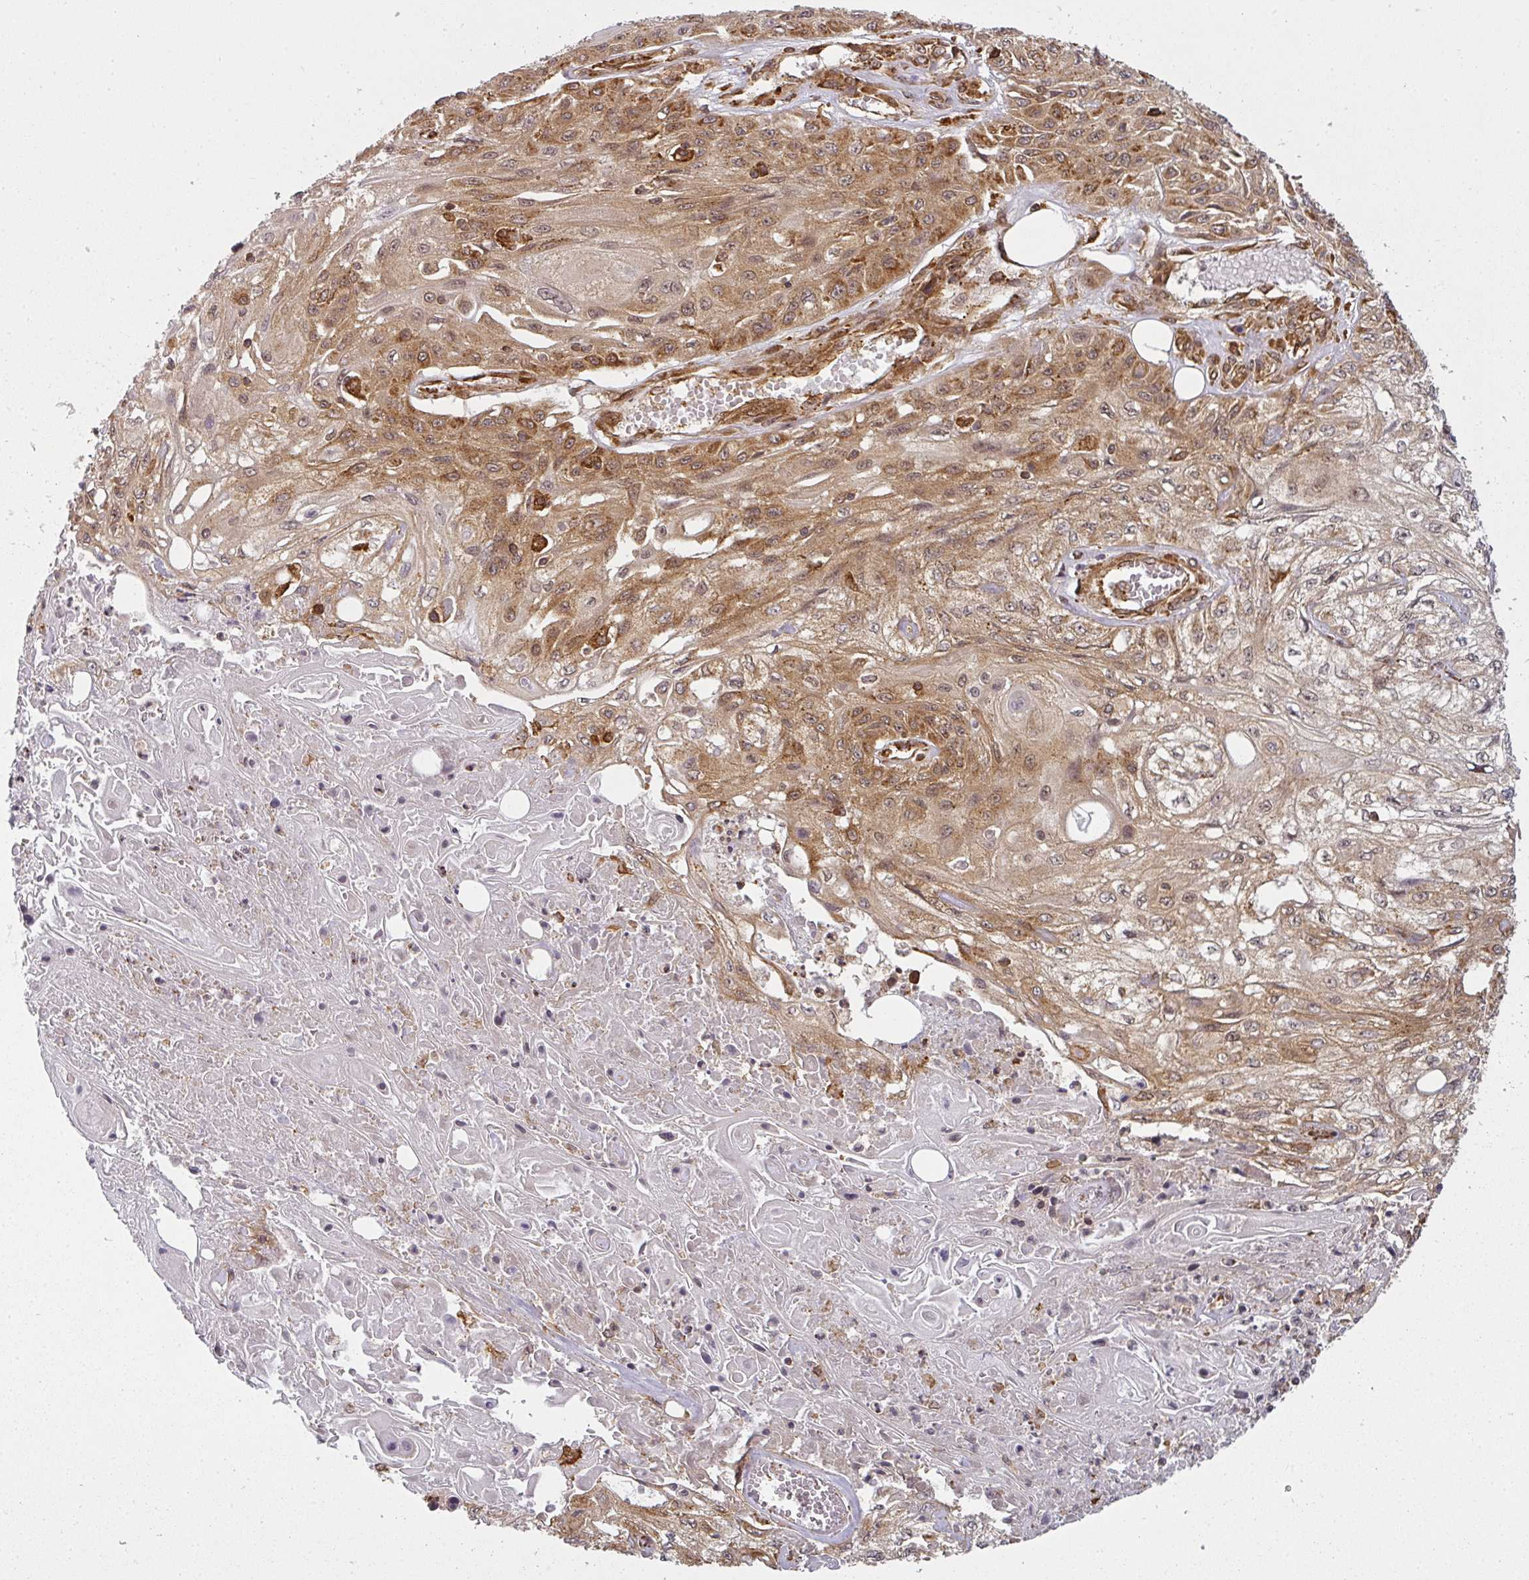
{"staining": {"intensity": "moderate", "quantity": ">75%", "location": "cytoplasmic/membranous,nuclear"}, "tissue": "skin cancer", "cell_type": "Tumor cells", "image_type": "cancer", "snomed": [{"axis": "morphology", "description": "Squamous cell carcinoma, NOS"}, {"axis": "morphology", "description": "Squamous cell carcinoma, metastatic, NOS"}, {"axis": "topography", "description": "Skin"}, {"axis": "topography", "description": "Lymph node"}], "caption": "This photomicrograph demonstrates skin cancer (squamous cell carcinoma) stained with IHC to label a protein in brown. The cytoplasmic/membranous and nuclear of tumor cells show moderate positivity for the protein. Nuclei are counter-stained blue.", "gene": "PPP6R3", "patient": {"sex": "male", "age": 75}}